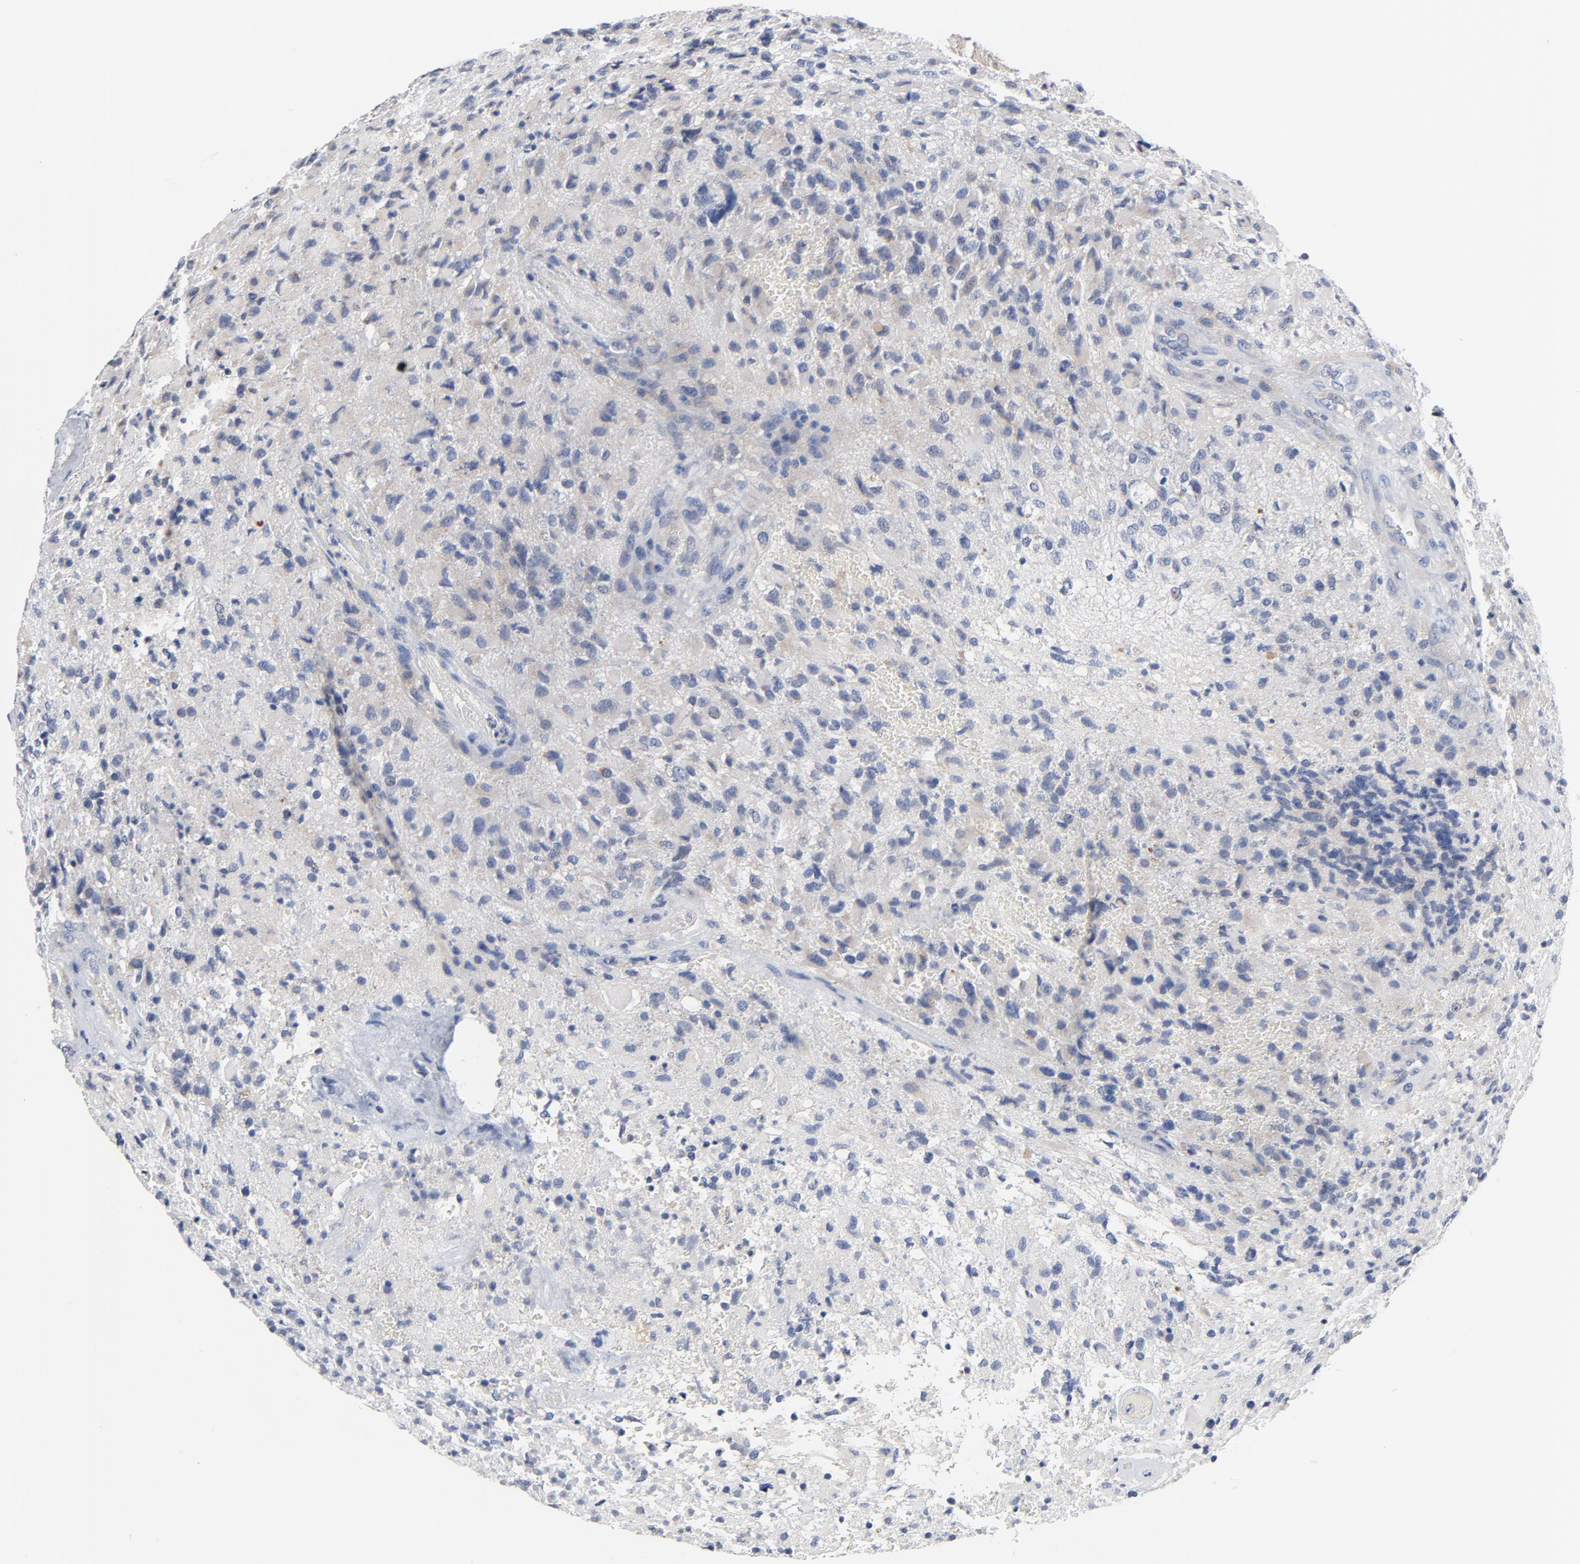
{"staining": {"intensity": "moderate", "quantity": "<25%", "location": "cytoplasmic/membranous"}, "tissue": "glioma", "cell_type": "Tumor cells", "image_type": "cancer", "snomed": [{"axis": "morphology", "description": "Glioma, malignant, High grade"}, {"axis": "topography", "description": "Brain"}], "caption": "Protein staining of glioma tissue displays moderate cytoplasmic/membranous expression in about <25% of tumor cells.", "gene": "FBXL5", "patient": {"sex": "male", "age": 69}}